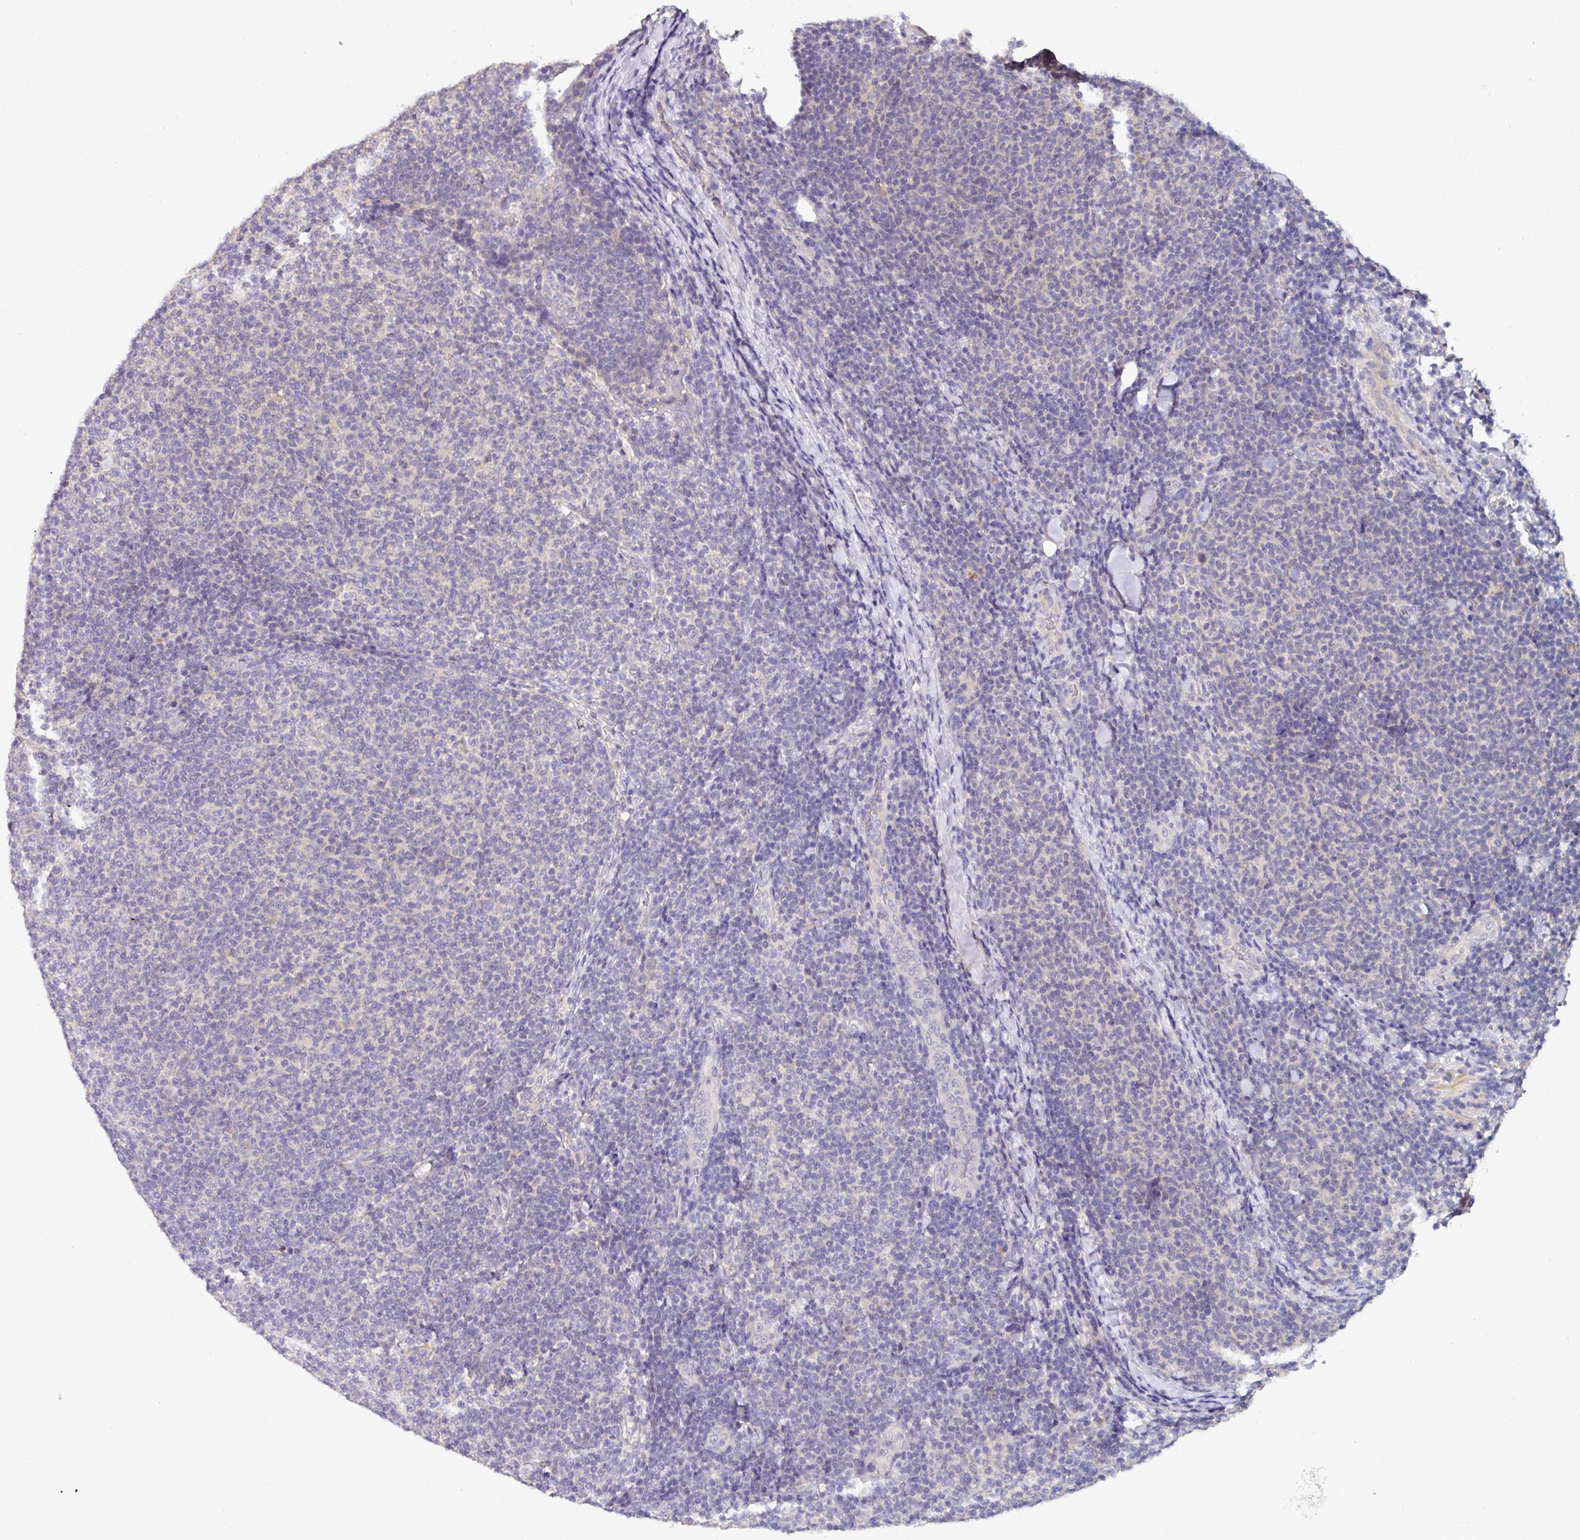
{"staining": {"intensity": "negative", "quantity": "none", "location": "none"}, "tissue": "lymphoma", "cell_type": "Tumor cells", "image_type": "cancer", "snomed": [{"axis": "morphology", "description": "Malignant lymphoma, non-Hodgkin's type, Low grade"}, {"axis": "topography", "description": "Lymph node"}], "caption": "The IHC micrograph has no significant expression in tumor cells of malignant lymphoma, non-Hodgkin's type (low-grade) tissue.", "gene": "AEBP2", "patient": {"sex": "male", "age": 66}}